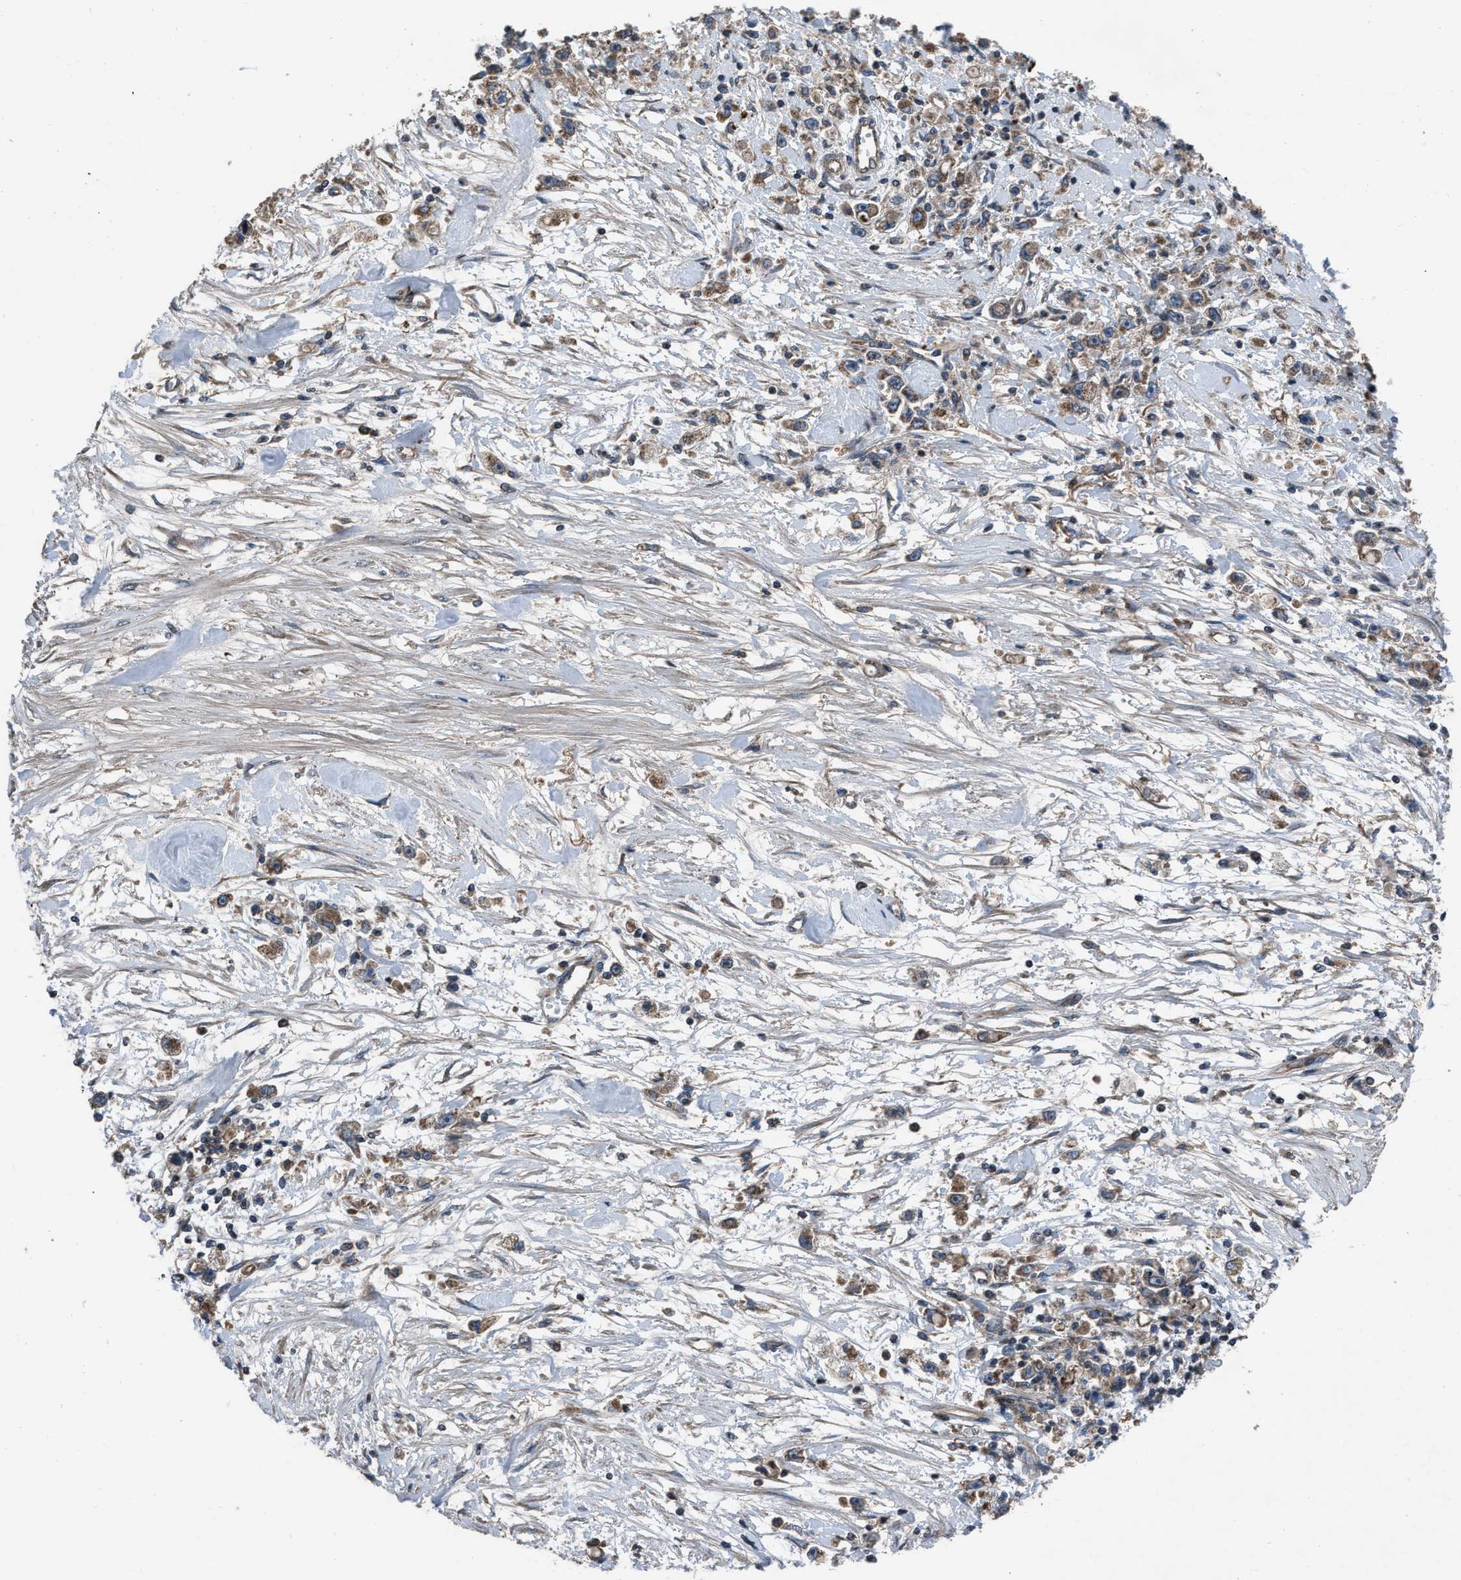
{"staining": {"intensity": "moderate", "quantity": ">75%", "location": "cytoplasmic/membranous"}, "tissue": "stomach cancer", "cell_type": "Tumor cells", "image_type": "cancer", "snomed": [{"axis": "morphology", "description": "Adenocarcinoma, NOS"}, {"axis": "topography", "description": "Stomach"}], "caption": "A photomicrograph of human adenocarcinoma (stomach) stained for a protein shows moderate cytoplasmic/membranous brown staining in tumor cells.", "gene": "USP25", "patient": {"sex": "female", "age": 59}}